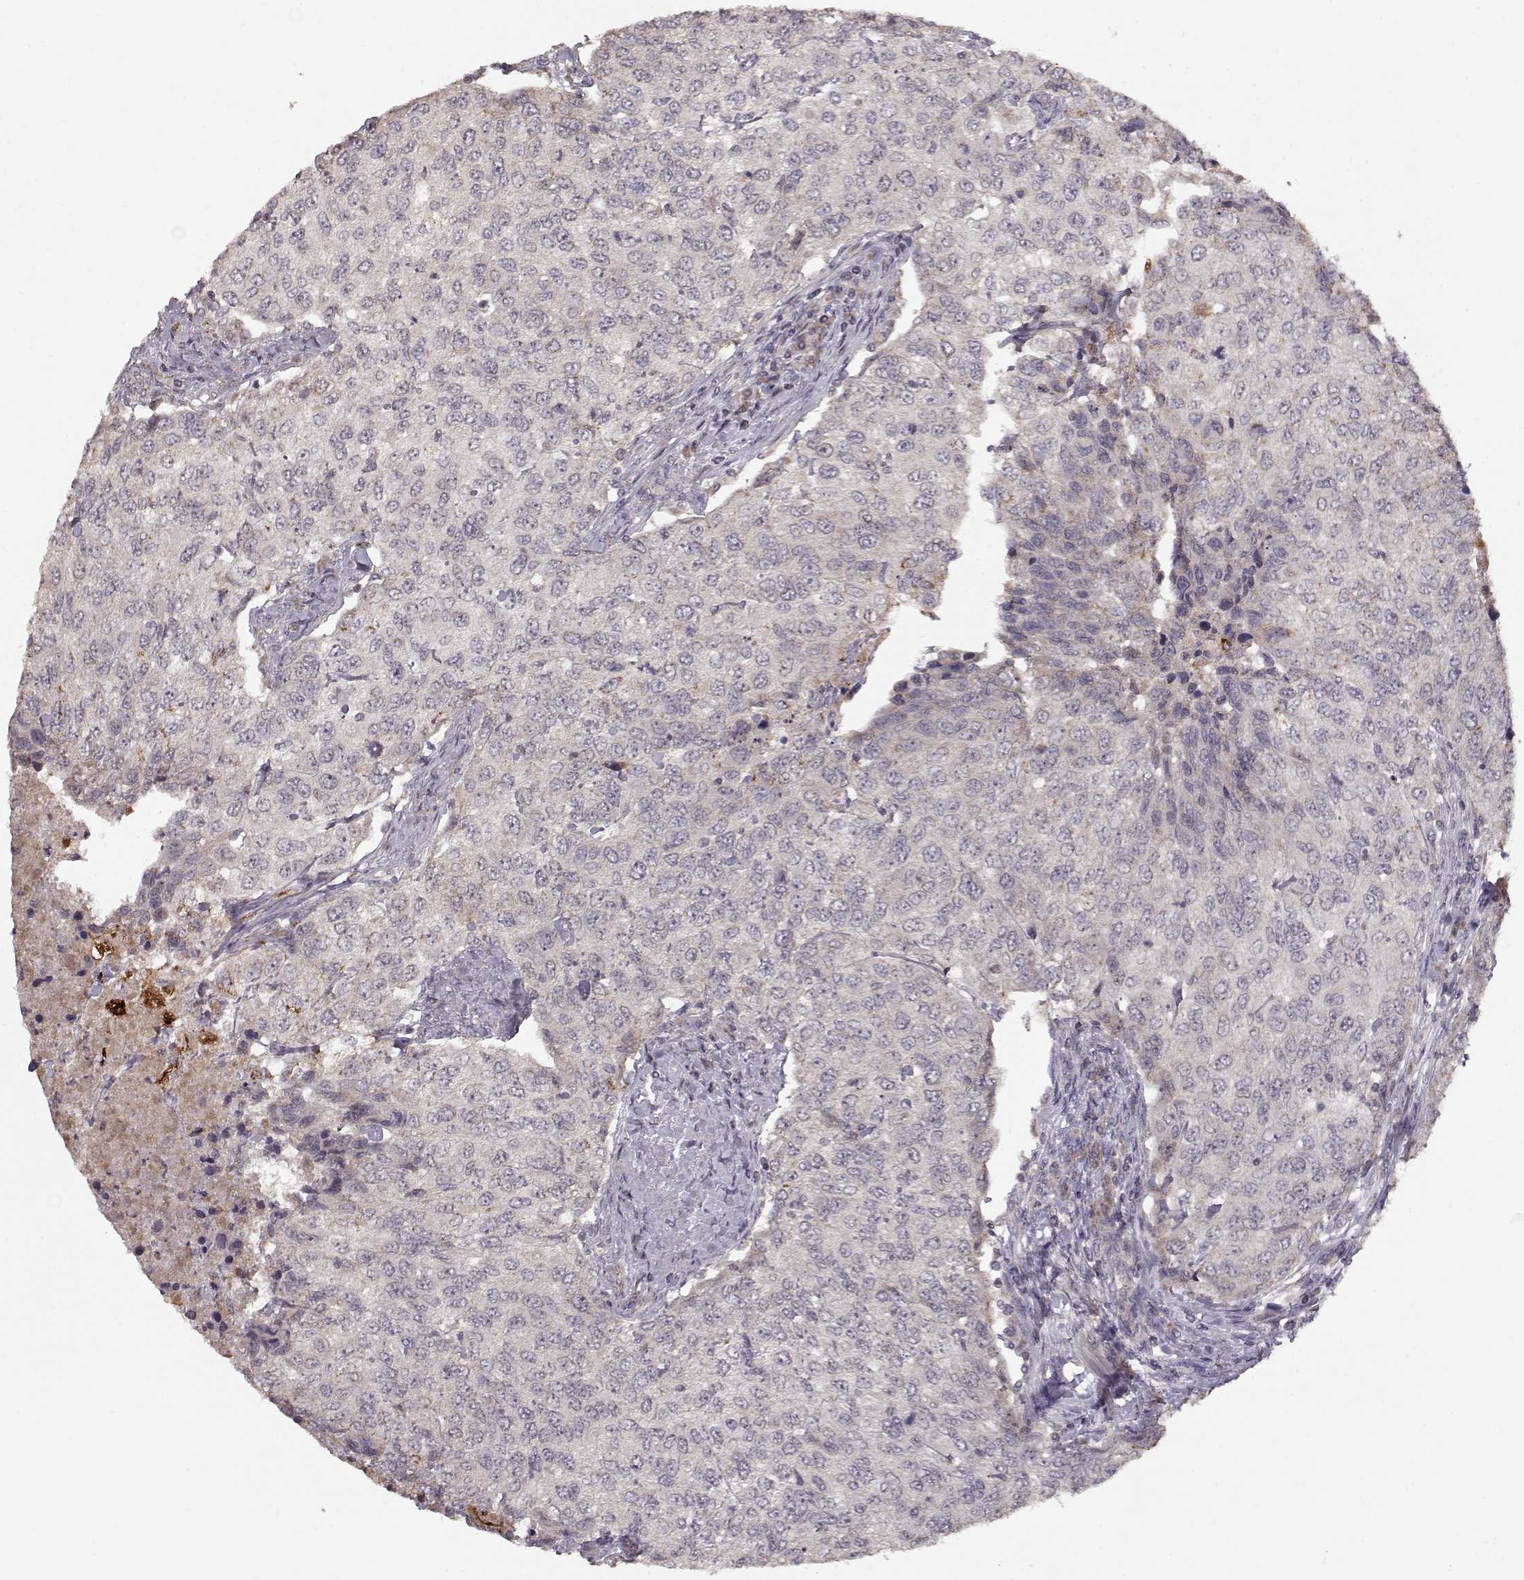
{"staining": {"intensity": "negative", "quantity": "none", "location": "none"}, "tissue": "urothelial cancer", "cell_type": "Tumor cells", "image_type": "cancer", "snomed": [{"axis": "morphology", "description": "Urothelial carcinoma, High grade"}, {"axis": "topography", "description": "Urinary bladder"}], "caption": "Tumor cells show no significant protein expression in urothelial cancer.", "gene": "CMTM3", "patient": {"sex": "female", "age": 78}}